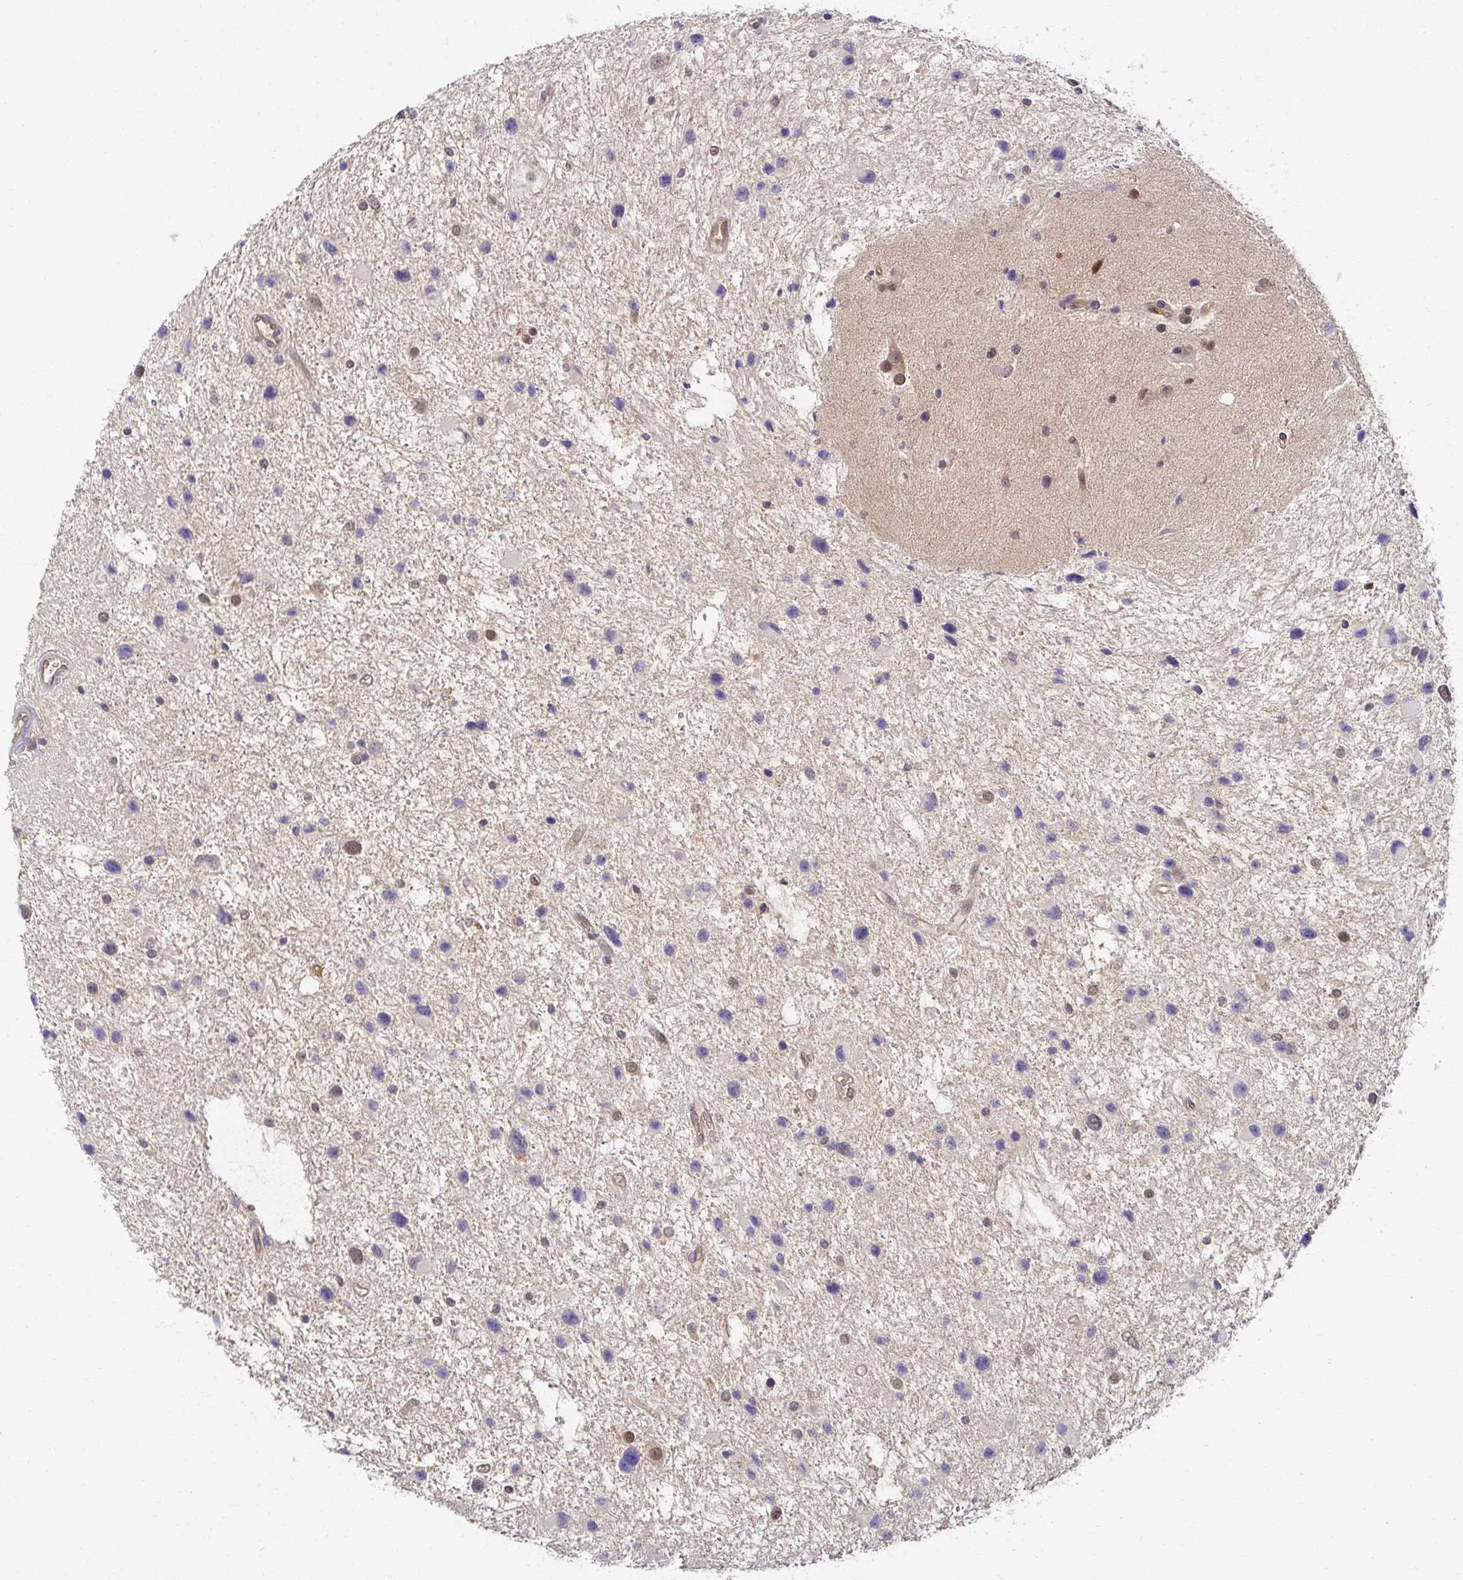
{"staining": {"intensity": "moderate", "quantity": "<25%", "location": "nuclear"}, "tissue": "glioma", "cell_type": "Tumor cells", "image_type": "cancer", "snomed": [{"axis": "morphology", "description": "Glioma, malignant, Low grade"}, {"axis": "topography", "description": "Brain"}], "caption": "Immunohistochemistry (IHC) photomicrograph of human glioma stained for a protein (brown), which exhibits low levels of moderate nuclear staining in about <25% of tumor cells.", "gene": "PSMA4", "patient": {"sex": "female", "age": 32}}